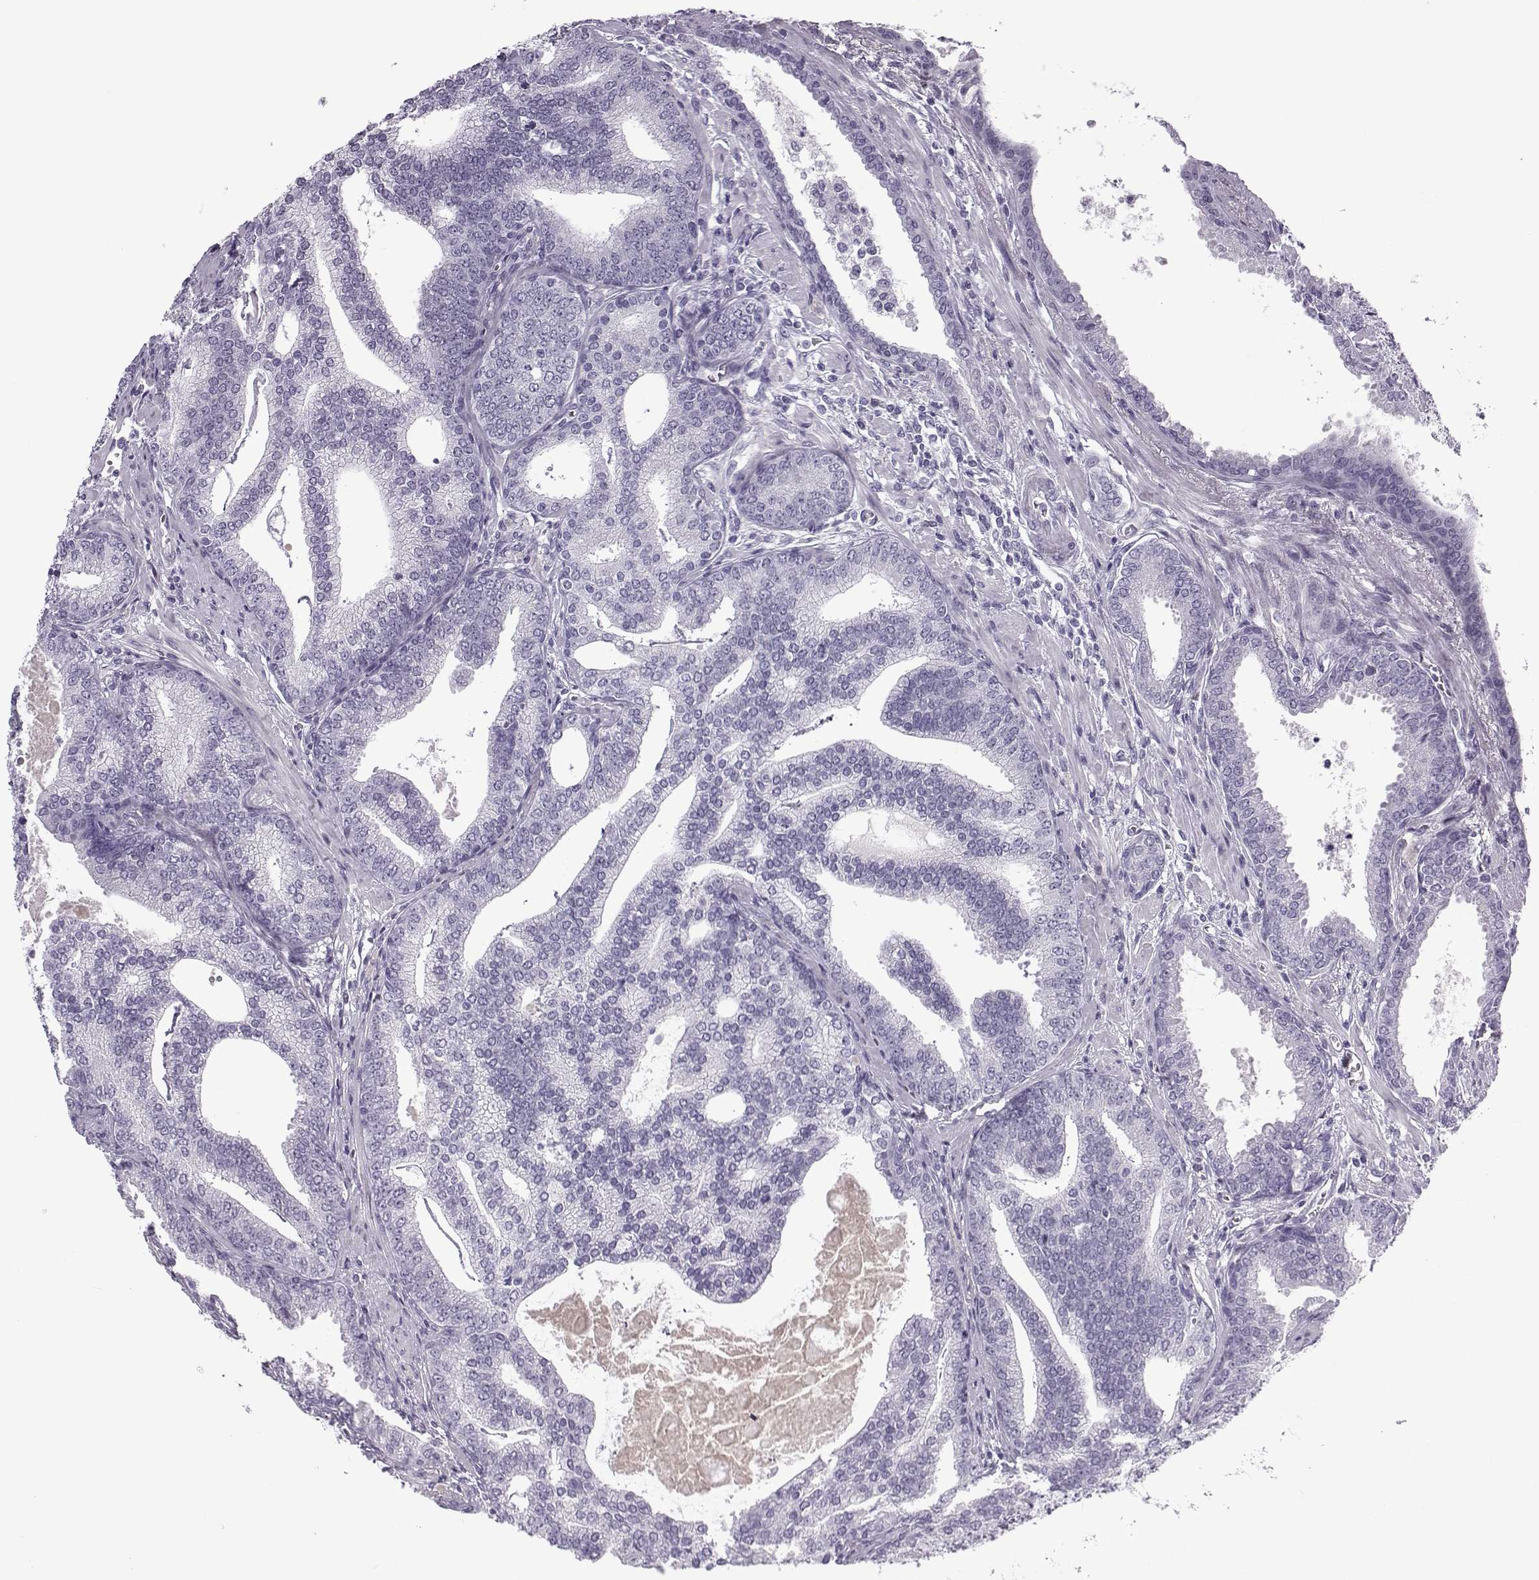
{"staining": {"intensity": "negative", "quantity": "none", "location": "none"}, "tissue": "prostate cancer", "cell_type": "Tumor cells", "image_type": "cancer", "snomed": [{"axis": "morphology", "description": "Adenocarcinoma, NOS"}, {"axis": "topography", "description": "Prostate"}], "caption": "Prostate cancer (adenocarcinoma) was stained to show a protein in brown. There is no significant positivity in tumor cells.", "gene": "OIP5", "patient": {"sex": "male", "age": 64}}